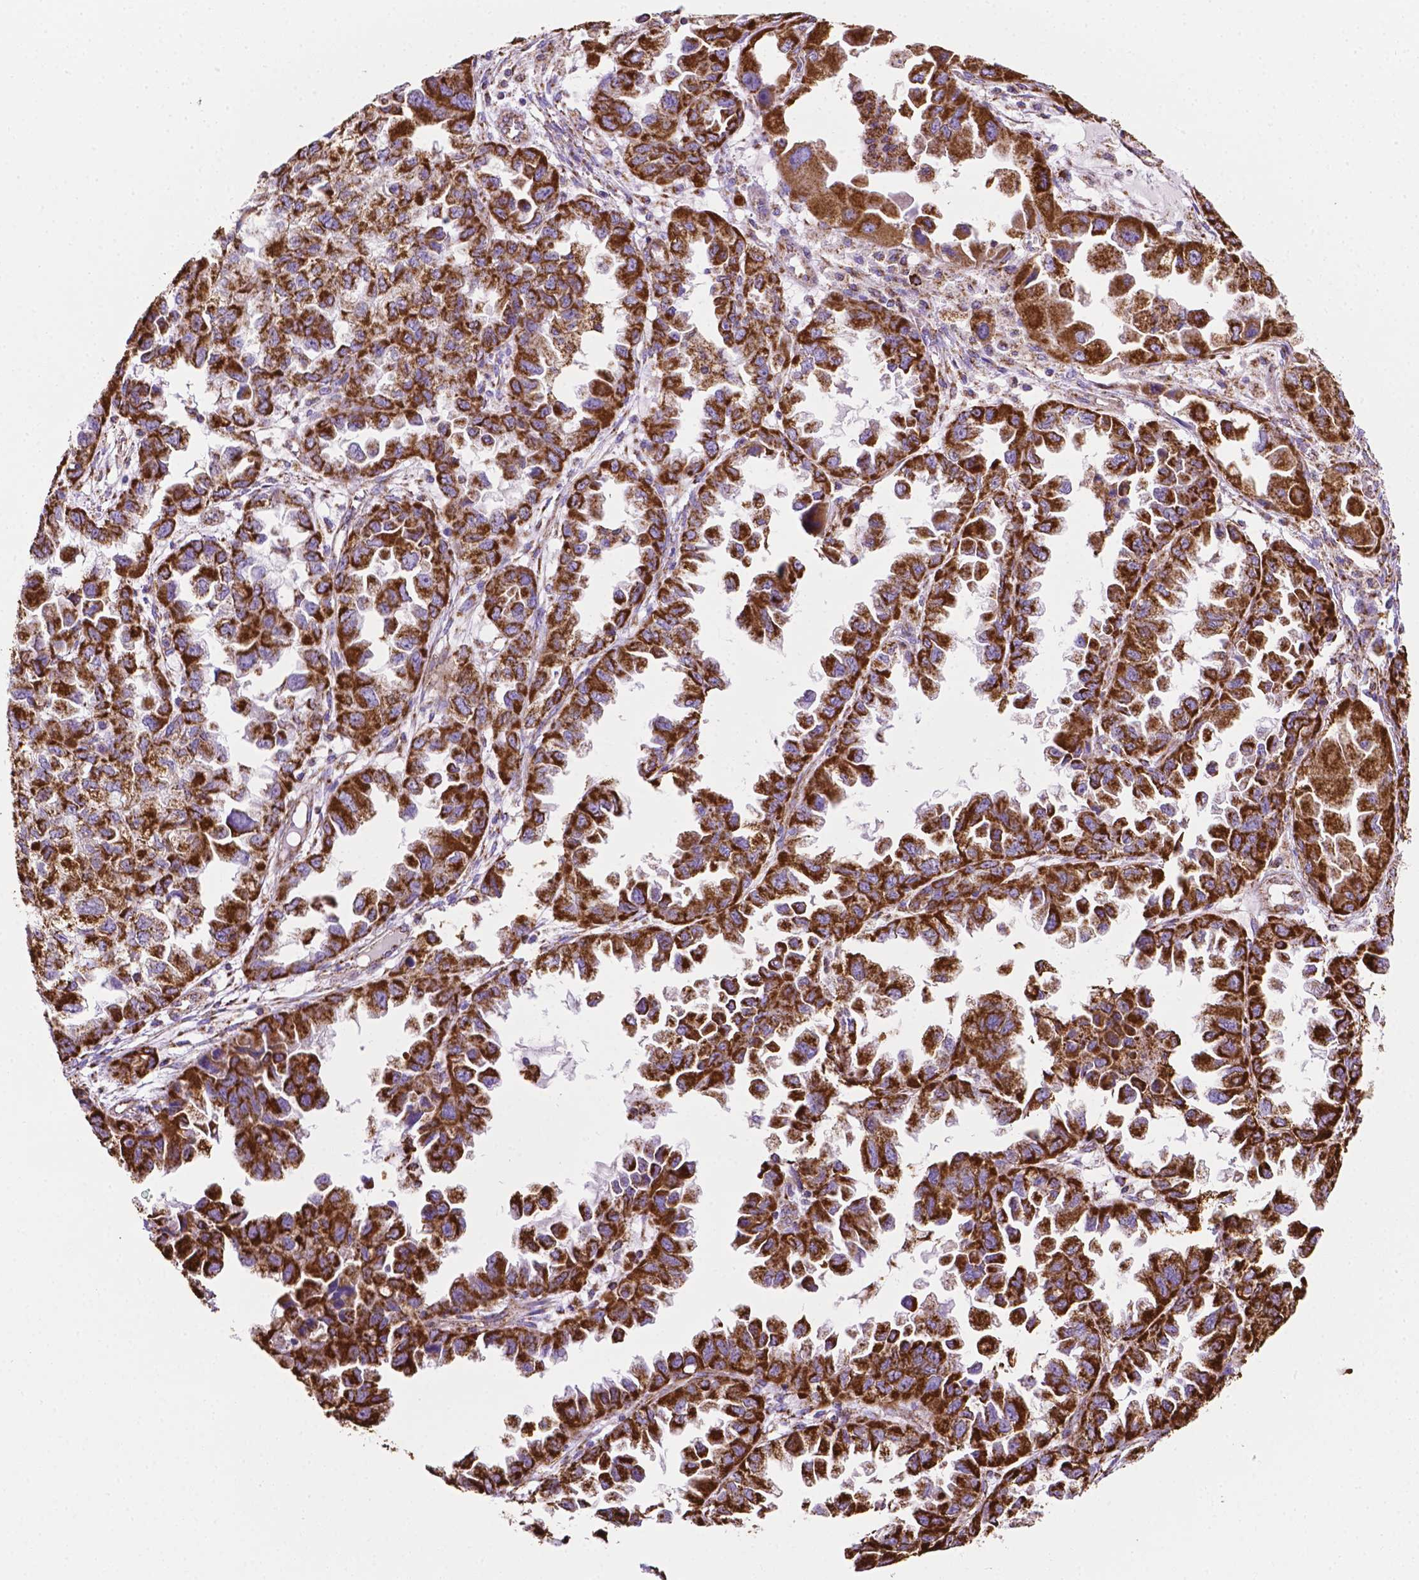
{"staining": {"intensity": "strong", "quantity": ">75%", "location": "cytoplasmic/membranous"}, "tissue": "ovarian cancer", "cell_type": "Tumor cells", "image_type": "cancer", "snomed": [{"axis": "morphology", "description": "Cystadenocarcinoma, serous, NOS"}, {"axis": "topography", "description": "Ovary"}], "caption": "A high-resolution micrograph shows immunohistochemistry (IHC) staining of ovarian cancer, which reveals strong cytoplasmic/membranous expression in approximately >75% of tumor cells.", "gene": "RMDN3", "patient": {"sex": "female", "age": 84}}